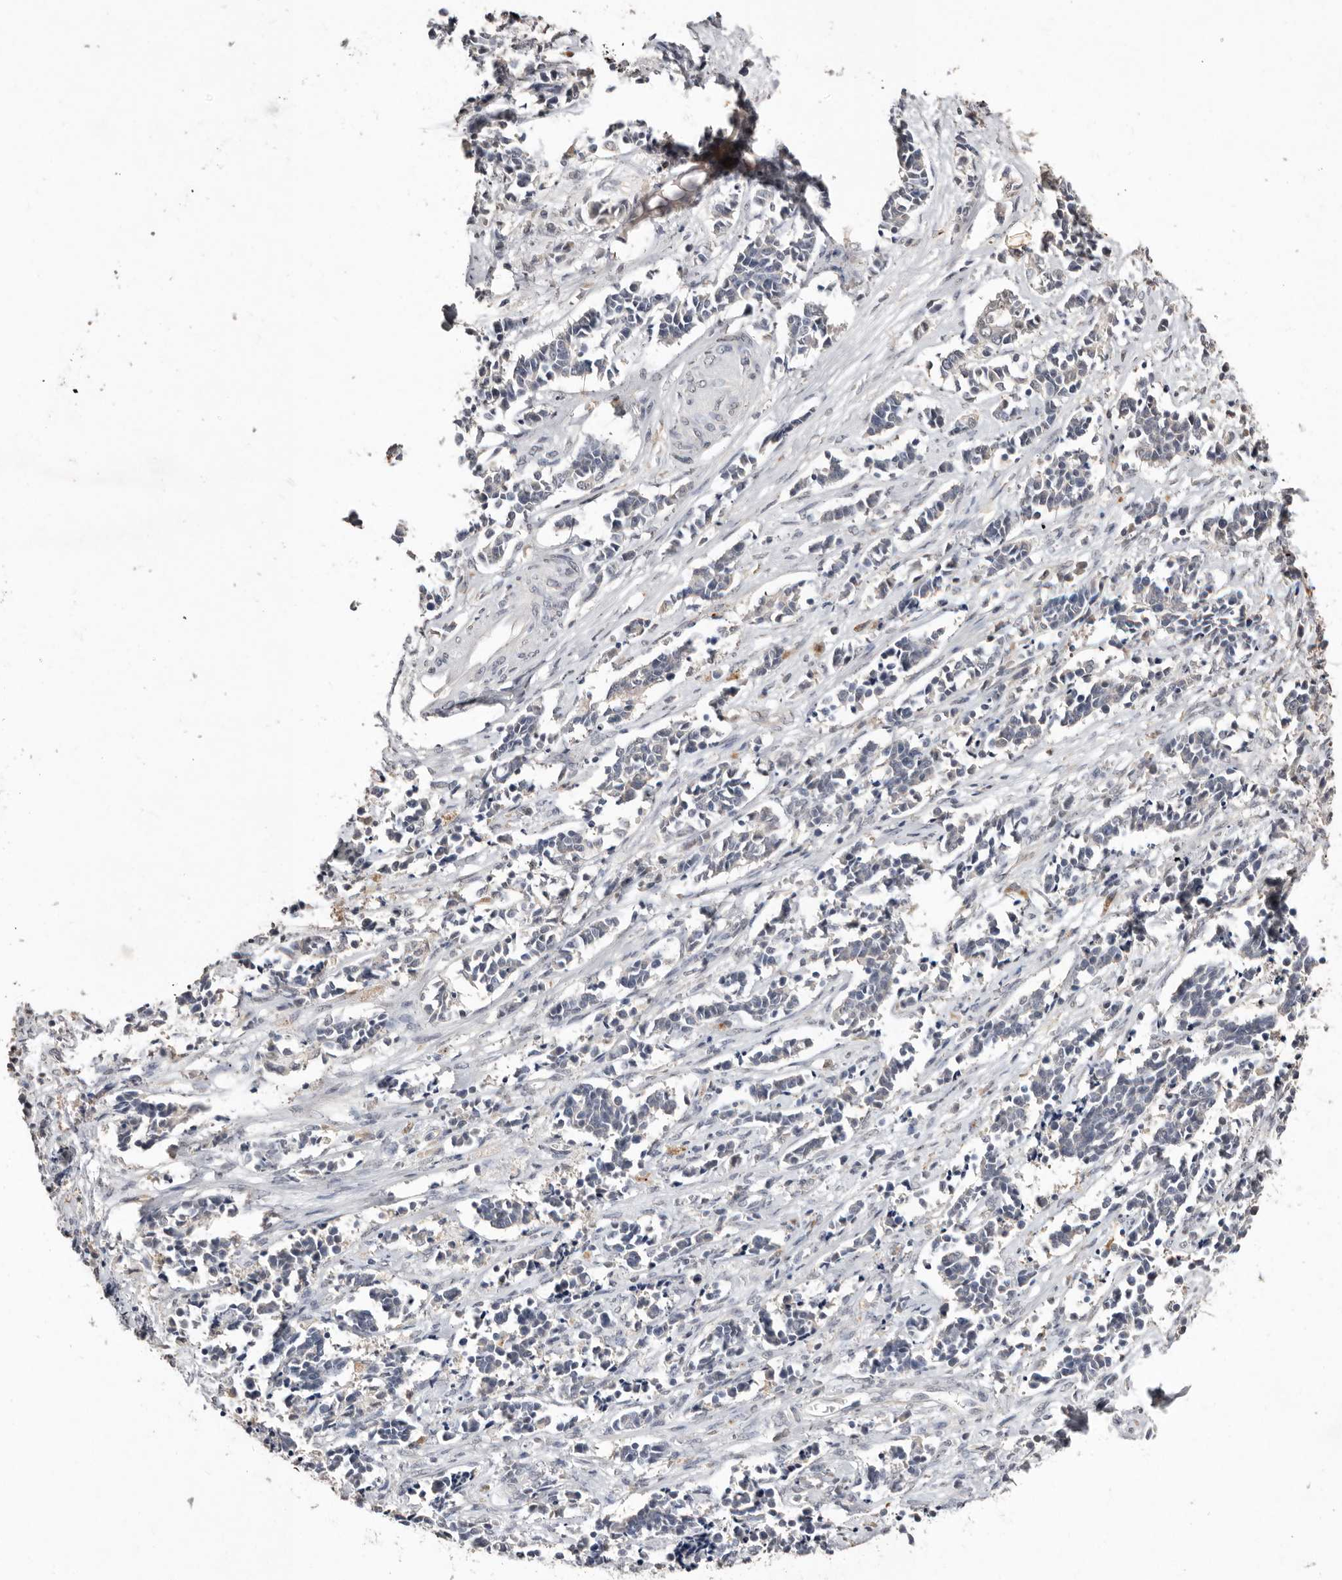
{"staining": {"intensity": "negative", "quantity": "none", "location": "none"}, "tissue": "cervical cancer", "cell_type": "Tumor cells", "image_type": "cancer", "snomed": [{"axis": "morphology", "description": "Normal tissue, NOS"}, {"axis": "morphology", "description": "Squamous cell carcinoma, NOS"}, {"axis": "topography", "description": "Cervix"}], "caption": "IHC image of cervical squamous cell carcinoma stained for a protein (brown), which displays no staining in tumor cells.", "gene": "SULT1E1", "patient": {"sex": "female", "age": 35}}